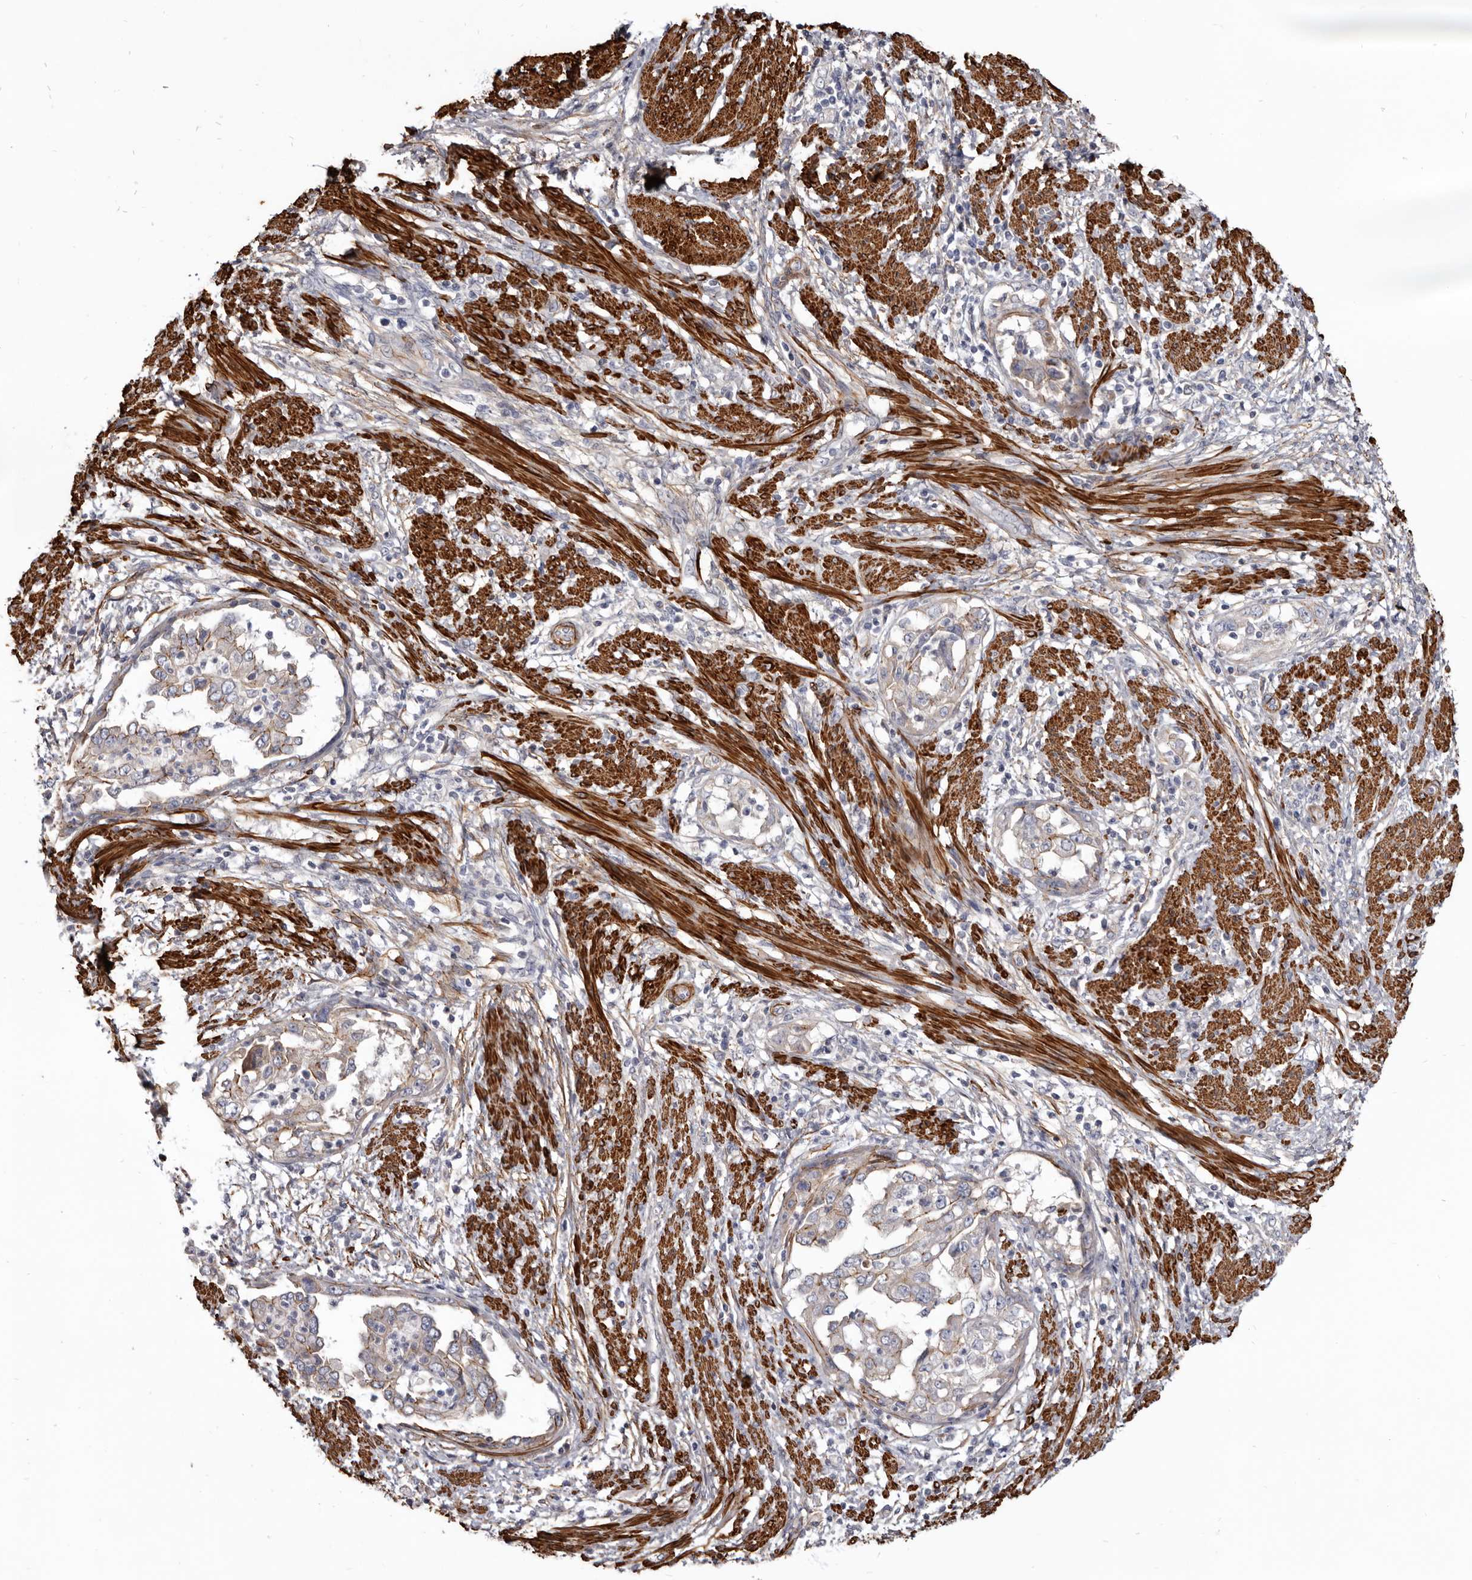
{"staining": {"intensity": "strong", "quantity": "25%-75%", "location": "cytoplasmic/membranous"}, "tissue": "endometrial cancer", "cell_type": "Tumor cells", "image_type": "cancer", "snomed": [{"axis": "morphology", "description": "Adenocarcinoma, NOS"}, {"axis": "topography", "description": "Endometrium"}], "caption": "High-magnification brightfield microscopy of endometrial adenocarcinoma stained with DAB (brown) and counterstained with hematoxylin (blue). tumor cells exhibit strong cytoplasmic/membranous staining is seen in about25%-75% of cells.", "gene": "CGN", "patient": {"sex": "female", "age": 85}}